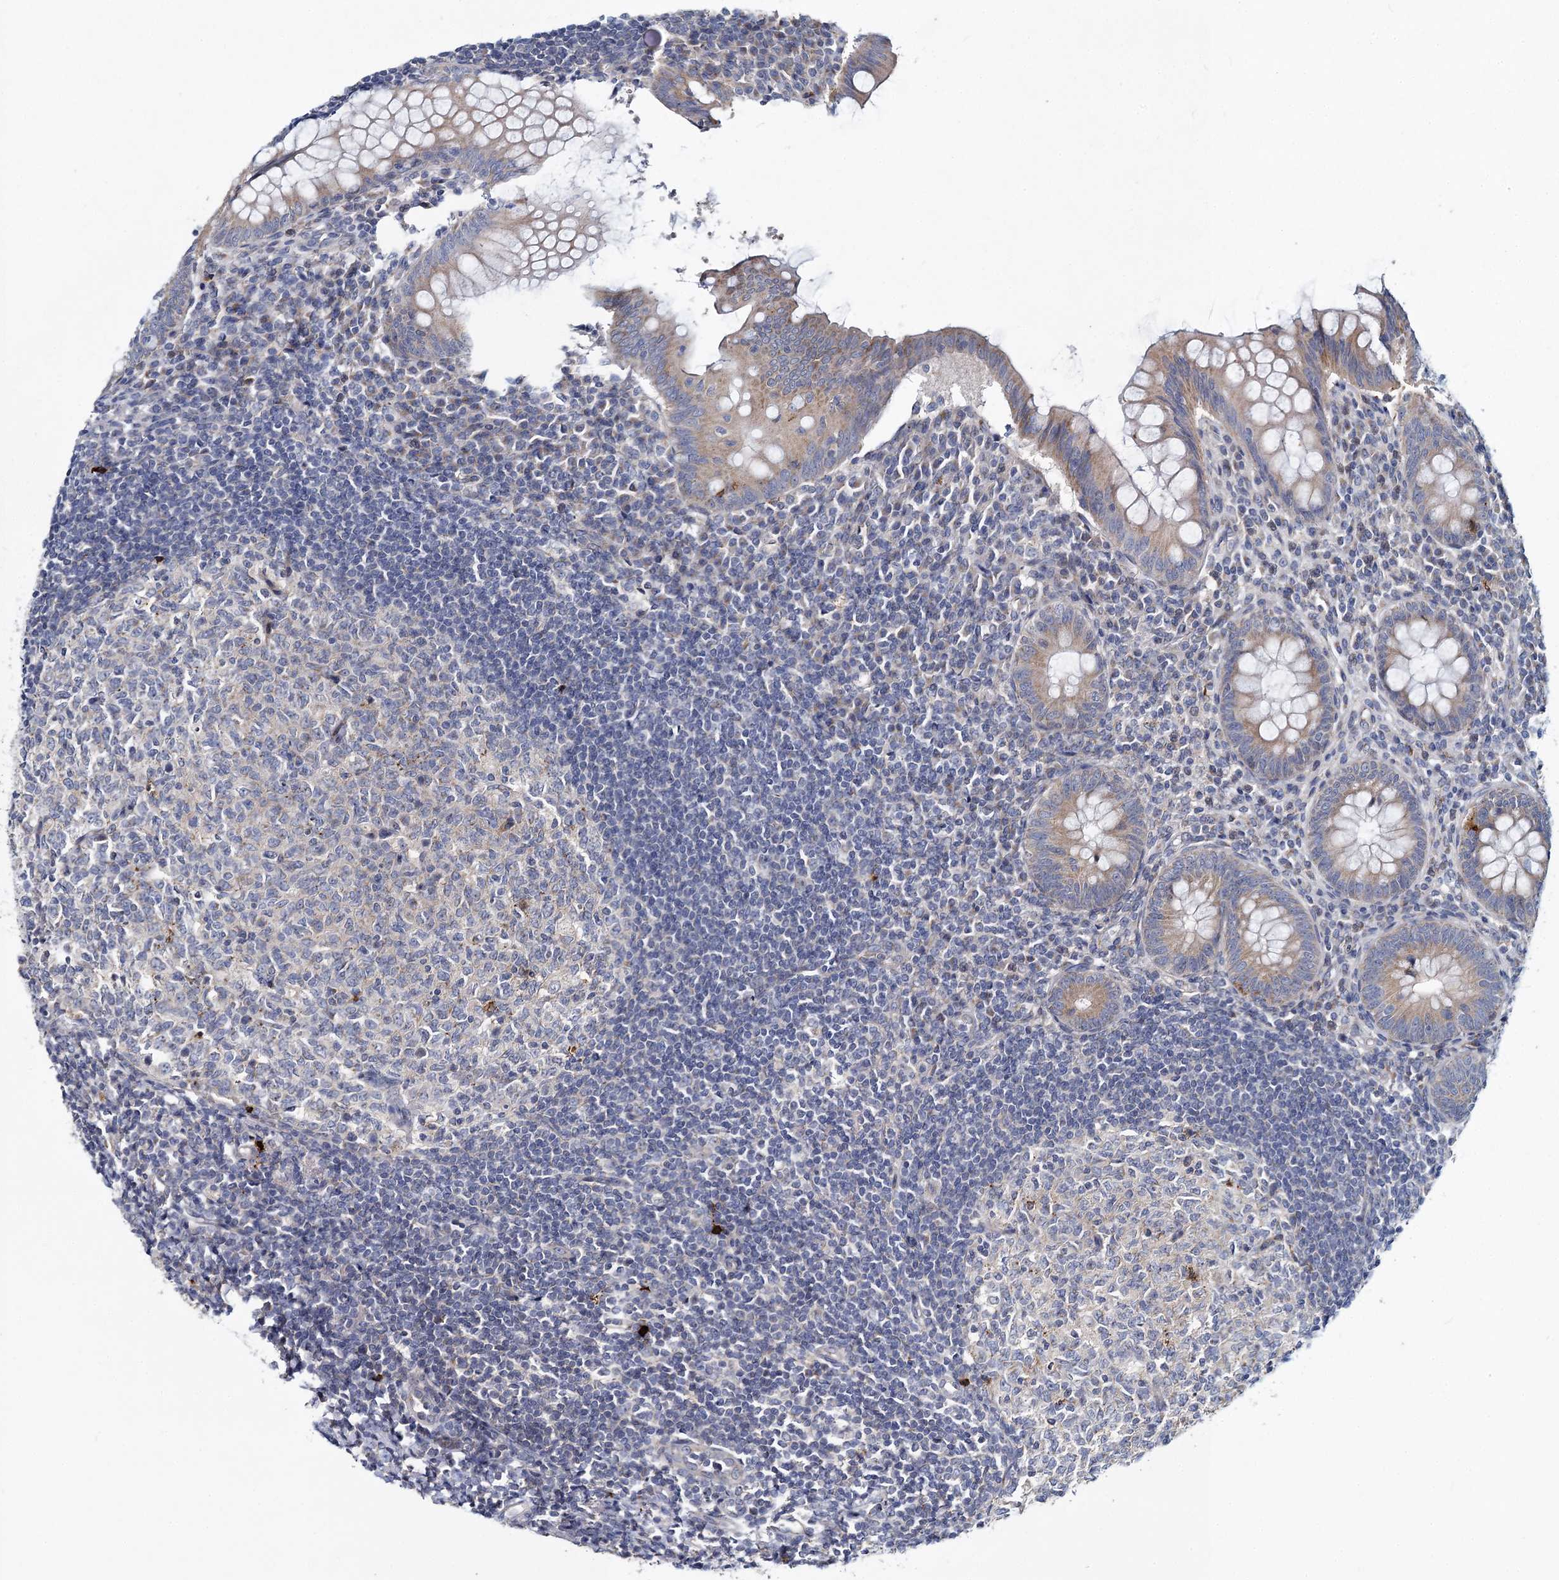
{"staining": {"intensity": "moderate", "quantity": "<25%", "location": "cytoplasmic/membranous"}, "tissue": "appendix", "cell_type": "Glandular cells", "image_type": "normal", "snomed": [{"axis": "morphology", "description": "Normal tissue, NOS"}, {"axis": "topography", "description": "Appendix"}], "caption": "Immunohistochemistry micrograph of normal appendix stained for a protein (brown), which shows low levels of moderate cytoplasmic/membranous expression in about <25% of glandular cells.", "gene": "DCUN1D2", "patient": {"sex": "female", "age": 33}}